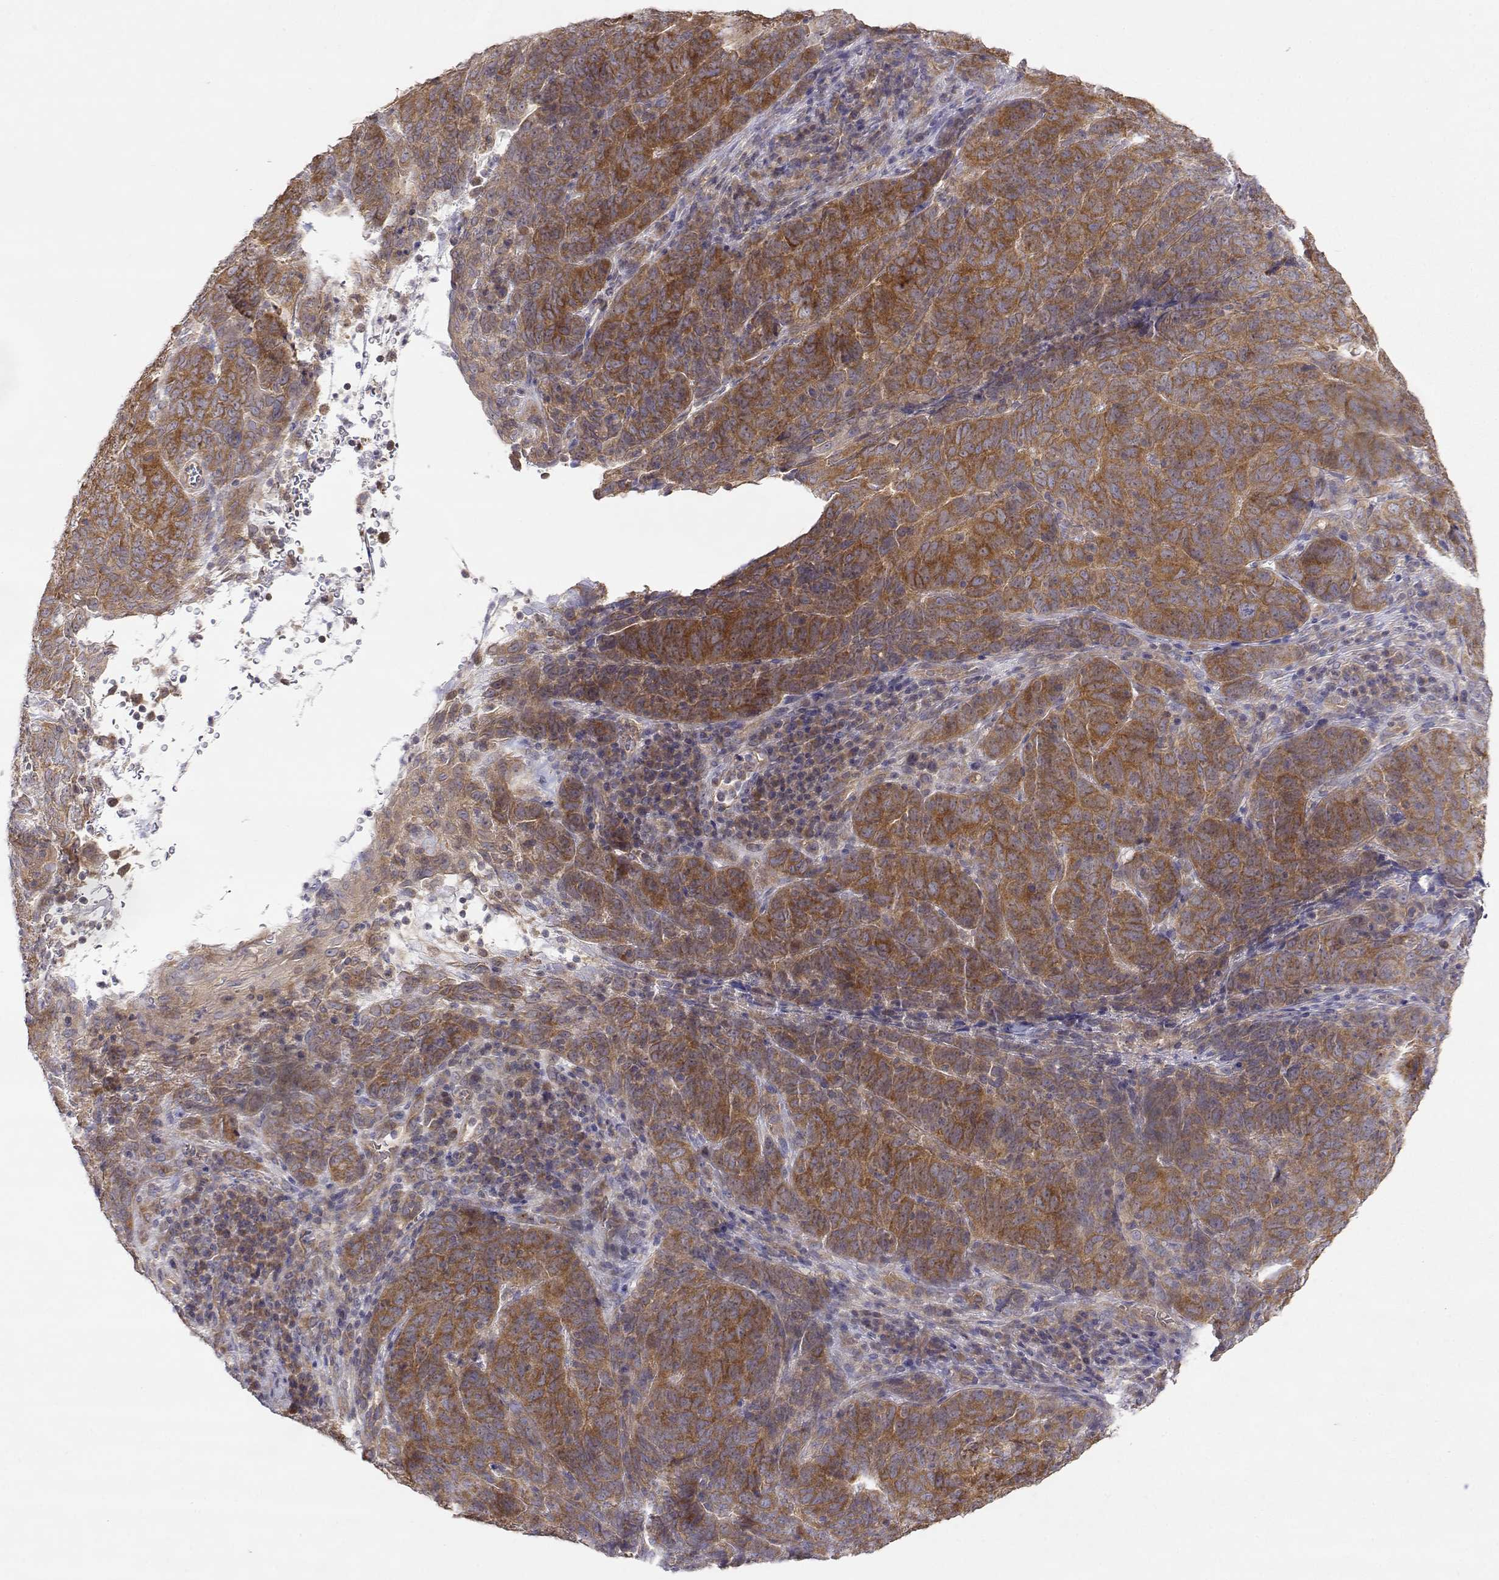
{"staining": {"intensity": "moderate", "quantity": ">75%", "location": "cytoplasmic/membranous"}, "tissue": "skin cancer", "cell_type": "Tumor cells", "image_type": "cancer", "snomed": [{"axis": "morphology", "description": "Squamous cell carcinoma, NOS"}, {"axis": "topography", "description": "Skin"}, {"axis": "topography", "description": "Anal"}], "caption": "Immunohistochemistry of skin cancer (squamous cell carcinoma) shows medium levels of moderate cytoplasmic/membranous positivity in about >75% of tumor cells.", "gene": "PAIP1", "patient": {"sex": "female", "age": 51}}